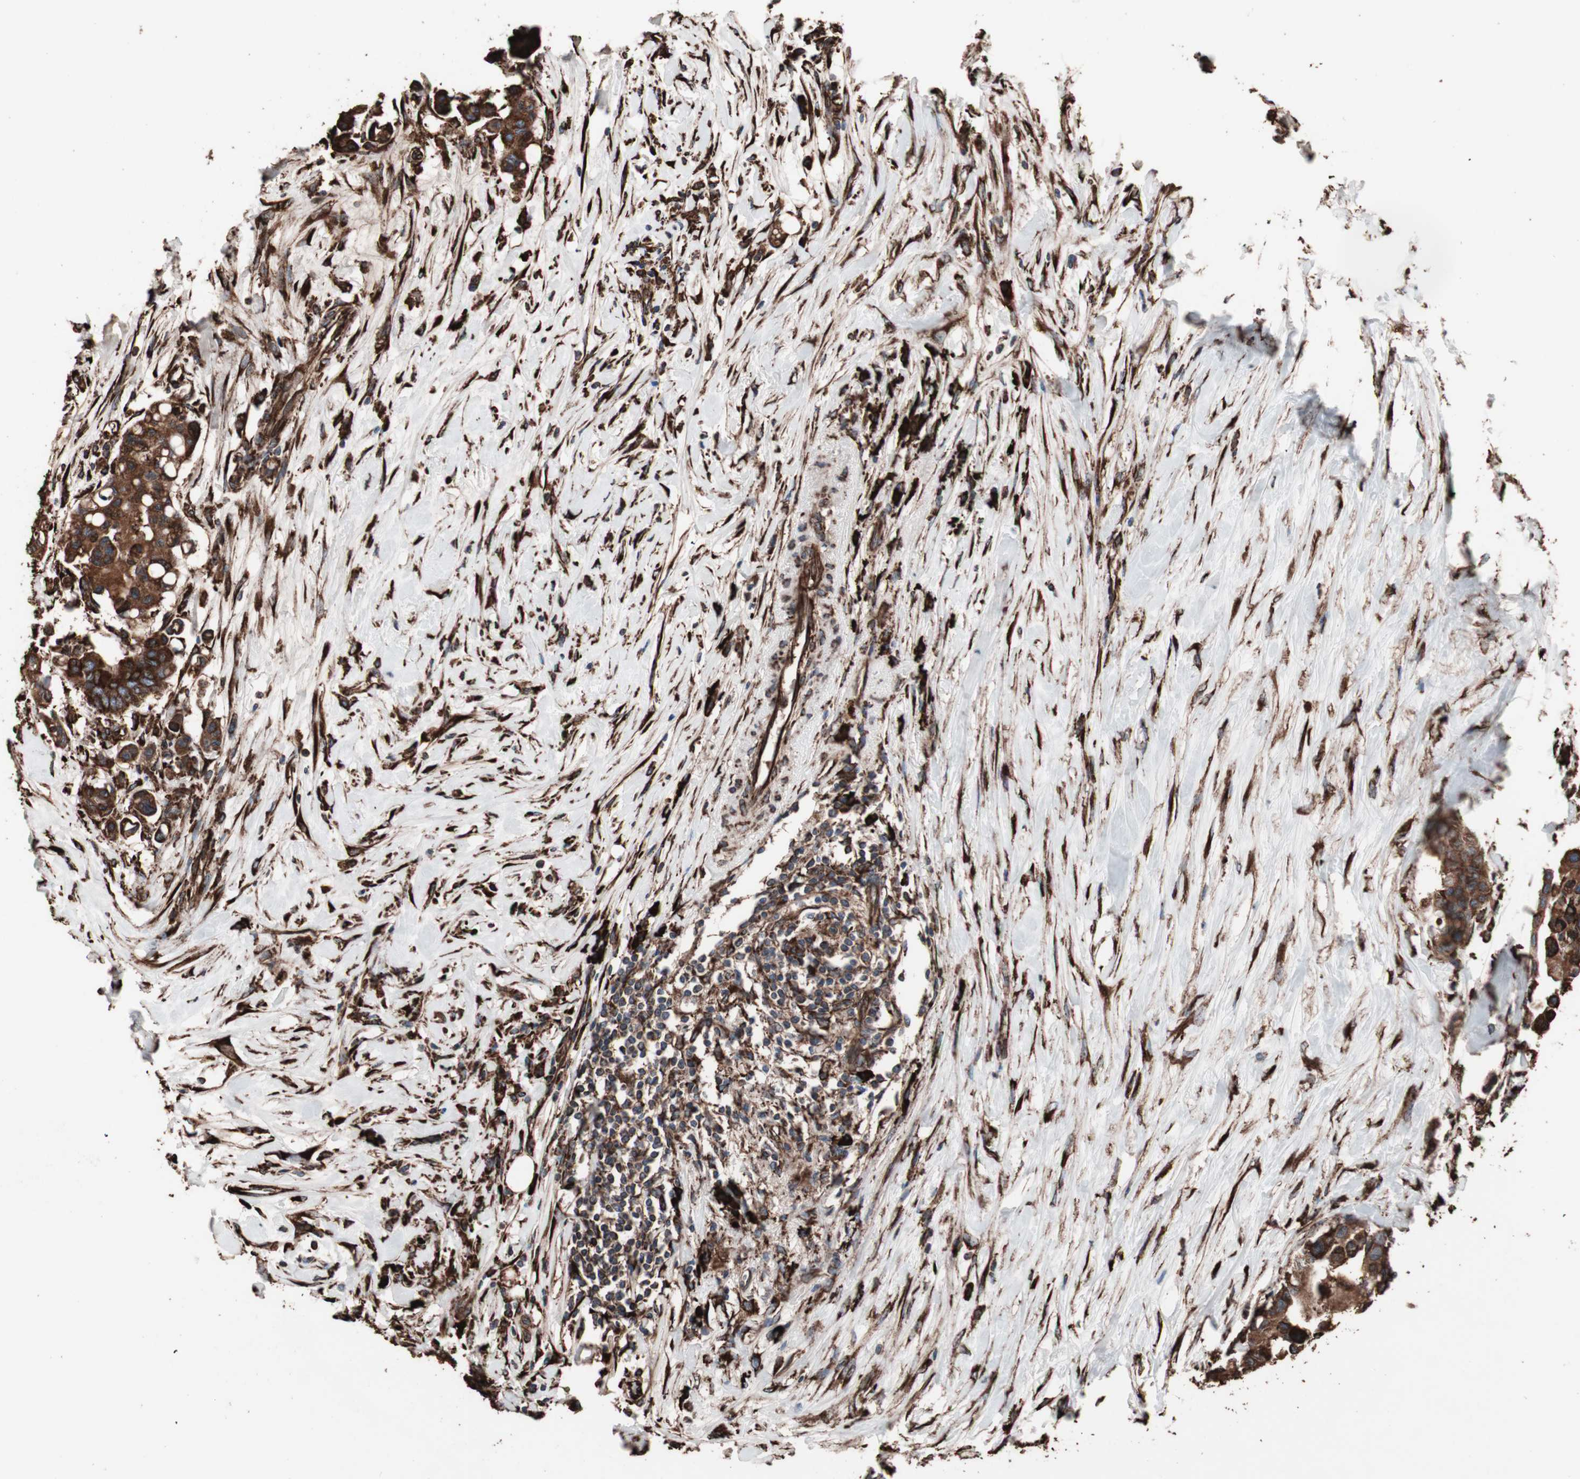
{"staining": {"intensity": "strong", "quantity": ">75%", "location": "cytoplasmic/membranous"}, "tissue": "colorectal cancer", "cell_type": "Tumor cells", "image_type": "cancer", "snomed": [{"axis": "morphology", "description": "Normal tissue, NOS"}, {"axis": "morphology", "description": "Adenocarcinoma, NOS"}, {"axis": "topography", "description": "Colon"}], "caption": "Adenocarcinoma (colorectal) tissue exhibits strong cytoplasmic/membranous staining in about >75% of tumor cells, visualized by immunohistochemistry.", "gene": "HSP90B1", "patient": {"sex": "male", "age": 82}}